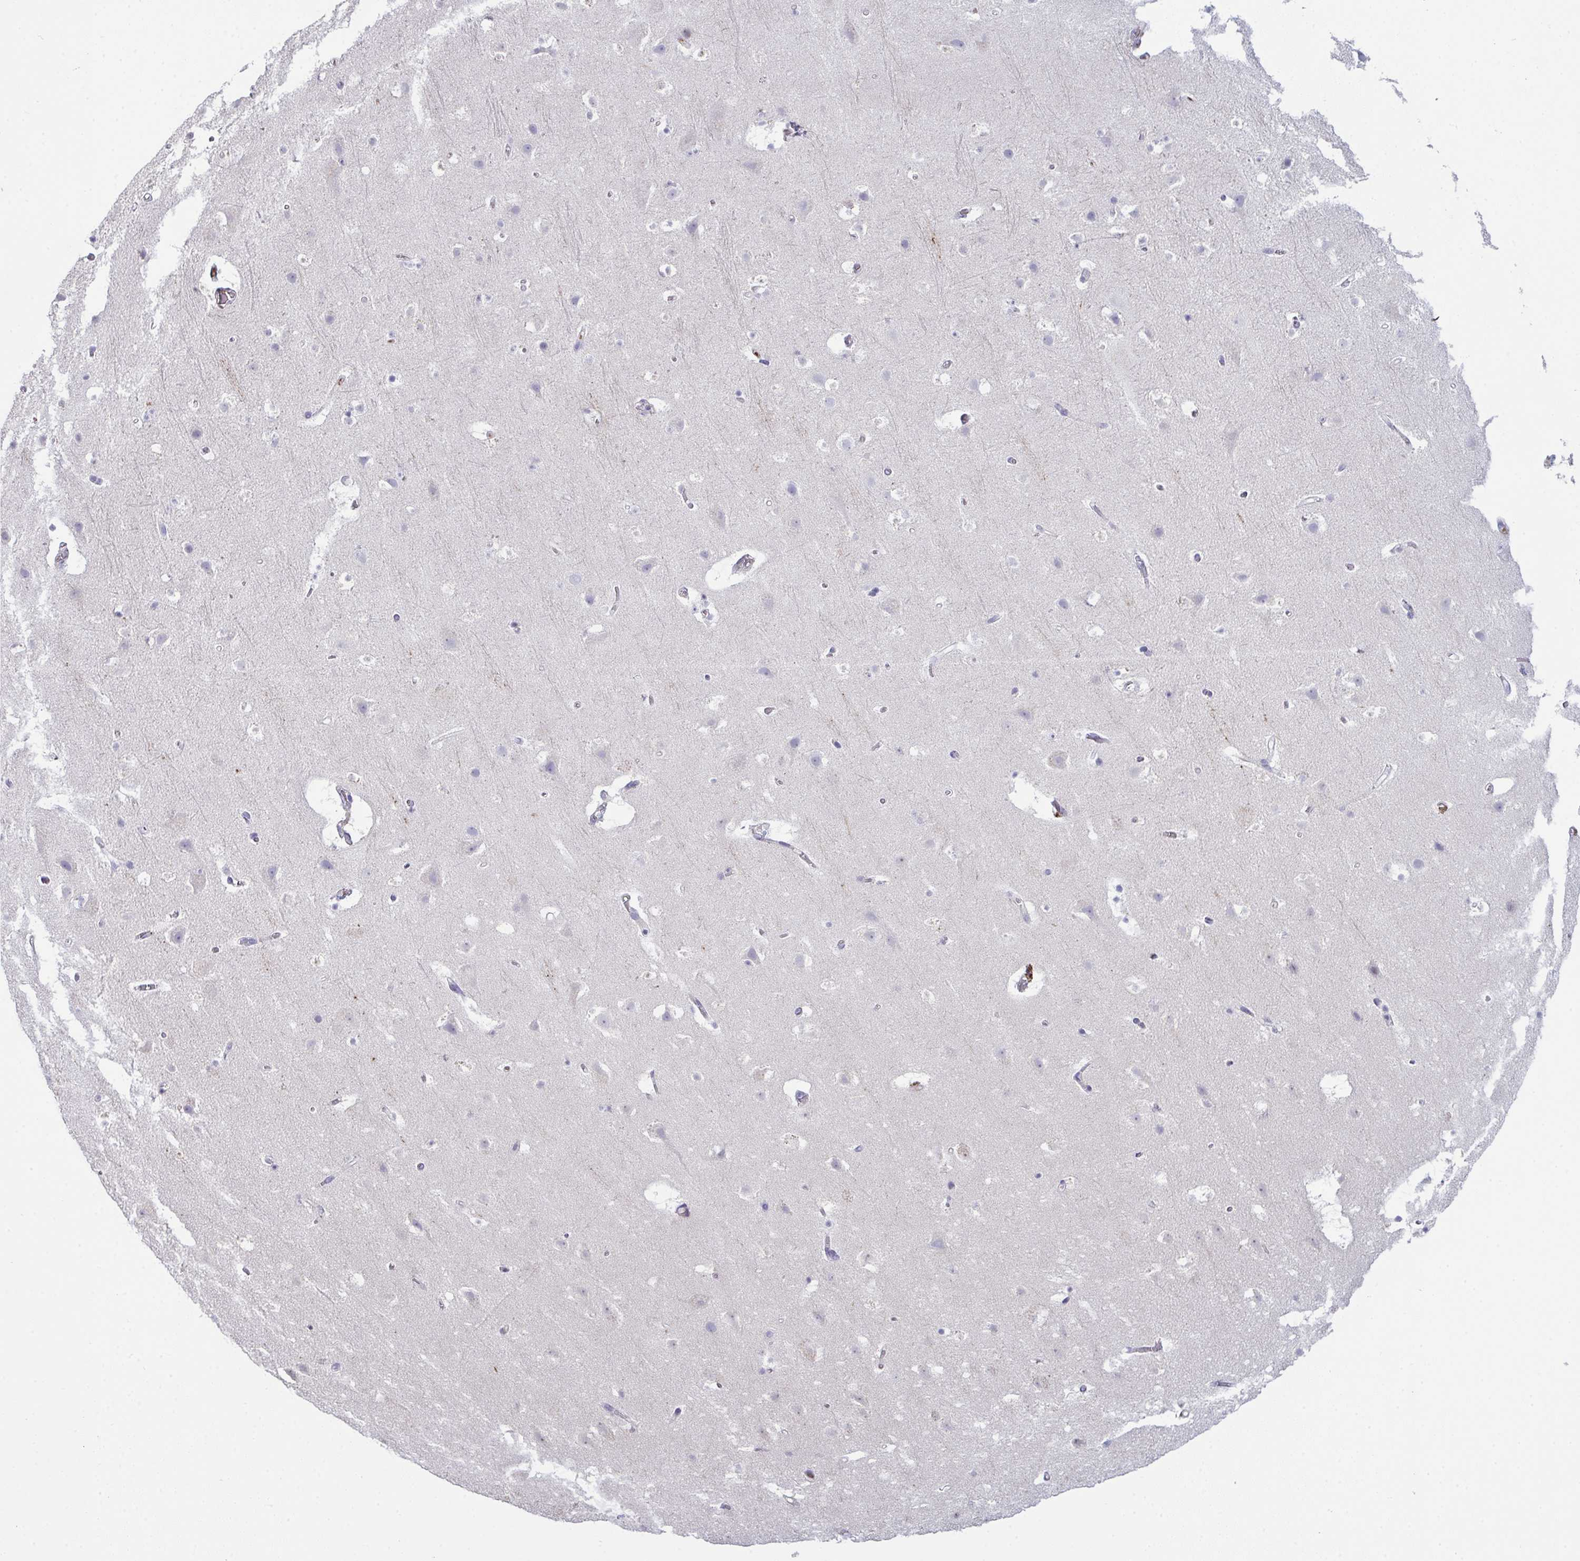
{"staining": {"intensity": "negative", "quantity": "none", "location": "none"}, "tissue": "cerebral cortex", "cell_type": "Endothelial cells", "image_type": "normal", "snomed": [{"axis": "morphology", "description": "Normal tissue, NOS"}, {"axis": "topography", "description": "Cerebral cortex"}], "caption": "Unremarkable cerebral cortex was stained to show a protein in brown. There is no significant expression in endothelial cells.", "gene": "ADAM21", "patient": {"sex": "female", "age": 42}}